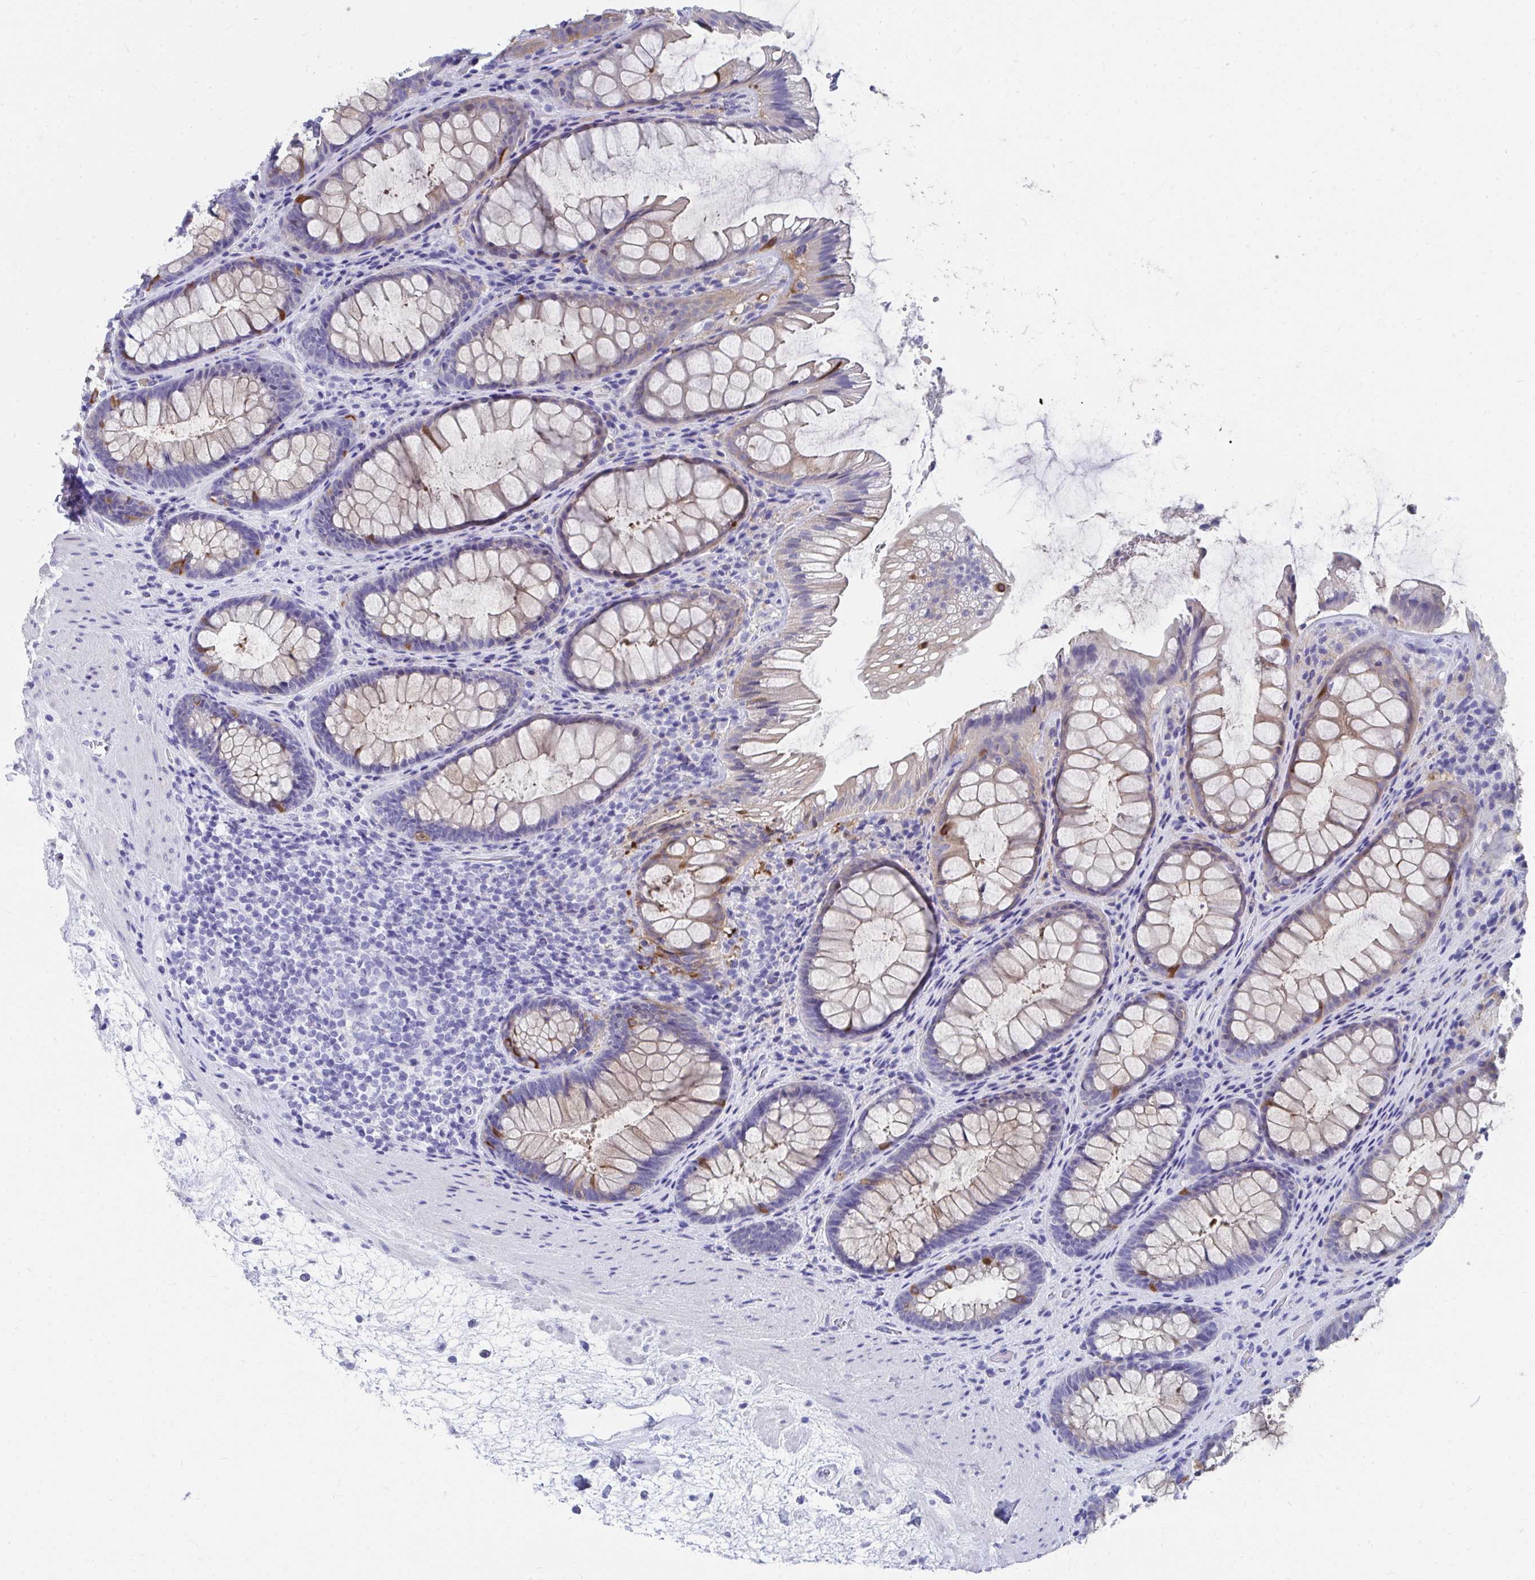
{"staining": {"intensity": "moderate", "quantity": "<25%", "location": "cytoplasmic/membranous"}, "tissue": "rectum", "cell_type": "Glandular cells", "image_type": "normal", "snomed": [{"axis": "morphology", "description": "Normal tissue, NOS"}, {"axis": "topography", "description": "Rectum"}], "caption": "IHC (DAB (3,3'-diaminobenzidine)) staining of unremarkable human rectum shows moderate cytoplasmic/membranous protein staining in about <25% of glandular cells. (IHC, brightfield microscopy, high magnification).", "gene": "HGD", "patient": {"sex": "male", "age": 72}}